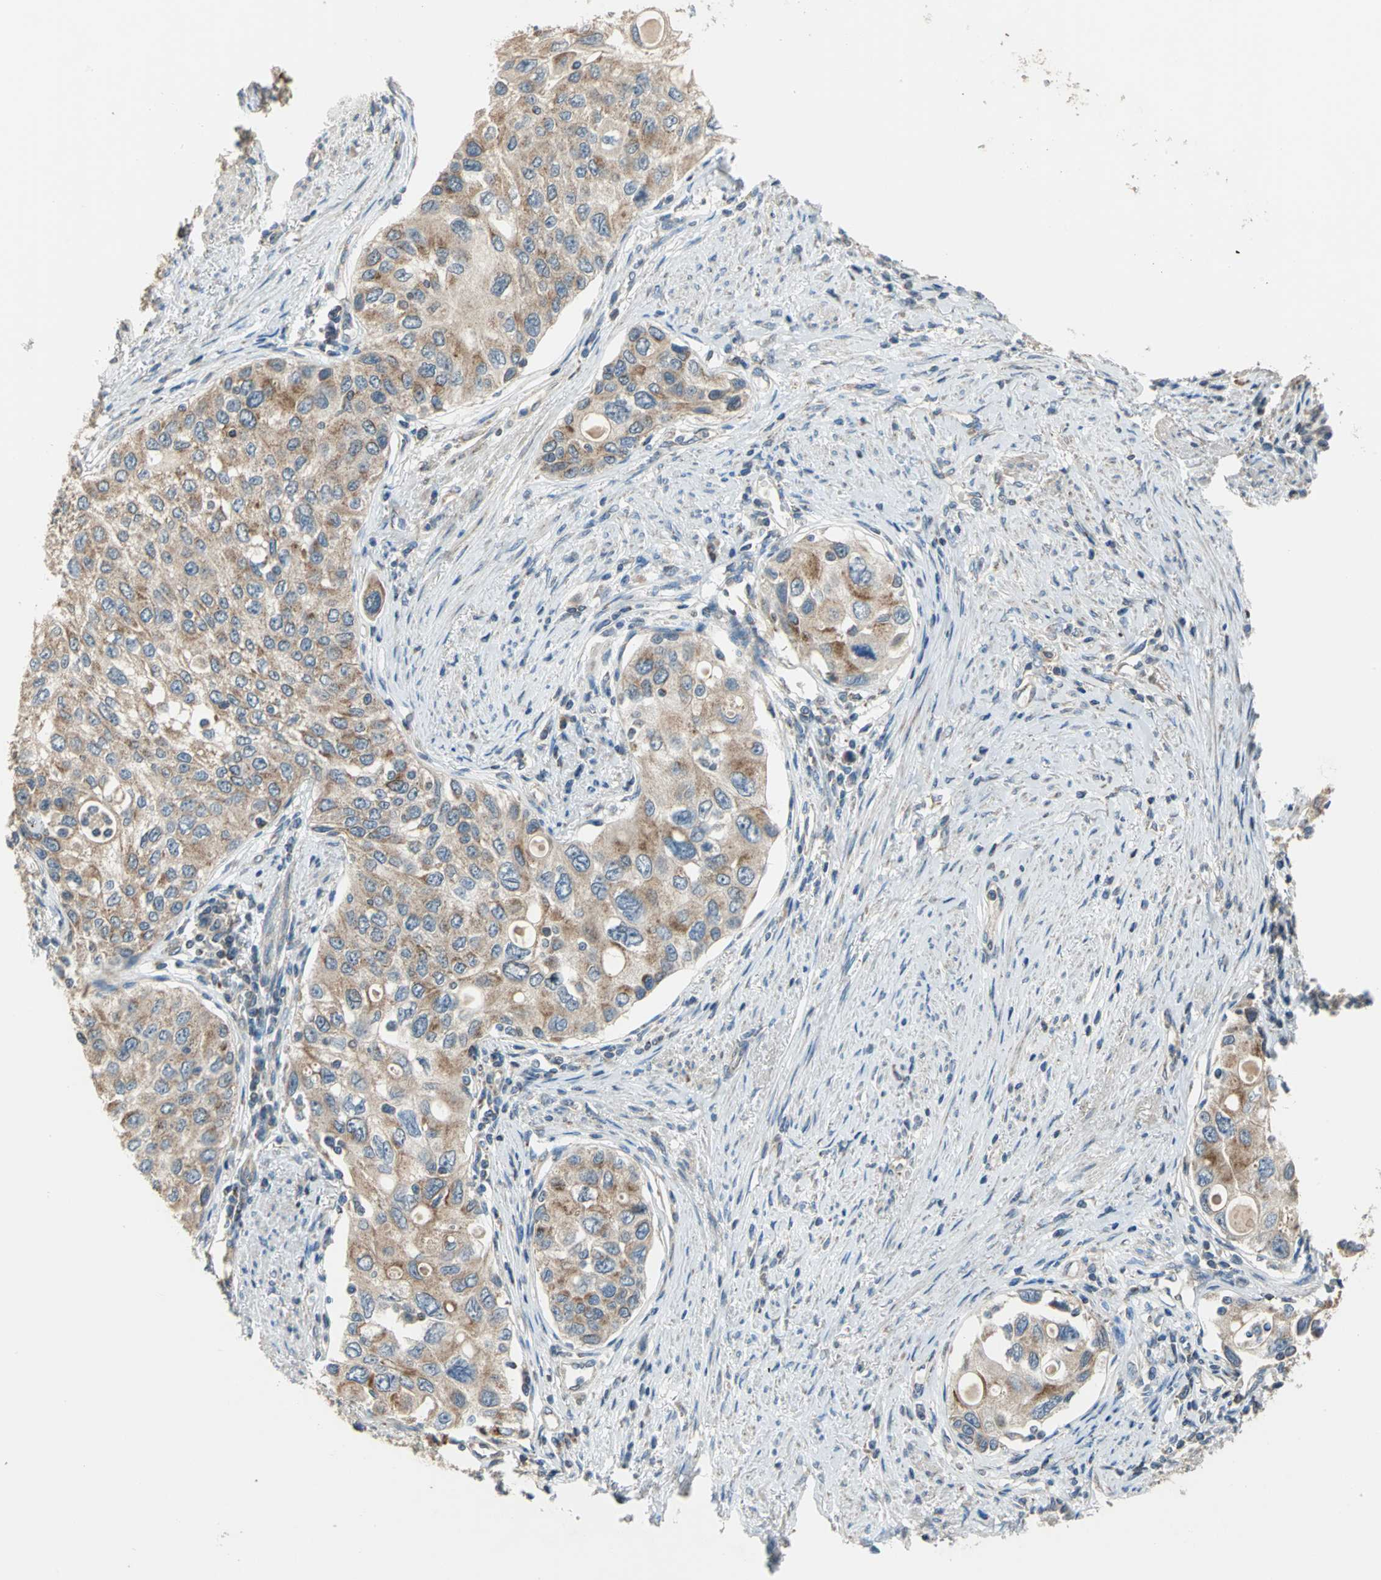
{"staining": {"intensity": "moderate", "quantity": ">75%", "location": "cytoplasmic/membranous"}, "tissue": "urothelial cancer", "cell_type": "Tumor cells", "image_type": "cancer", "snomed": [{"axis": "morphology", "description": "Urothelial carcinoma, High grade"}, {"axis": "topography", "description": "Urinary bladder"}], "caption": "Immunohistochemistry (IHC) histopathology image of neoplastic tissue: urothelial carcinoma (high-grade) stained using IHC shows medium levels of moderate protein expression localized specifically in the cytoplasmic/membranous of tumor cells, appearing as a cytoplasmic/membranous brown color.", "gene": "TRAK1", "patient": {"sex": "female", "age": 56}}